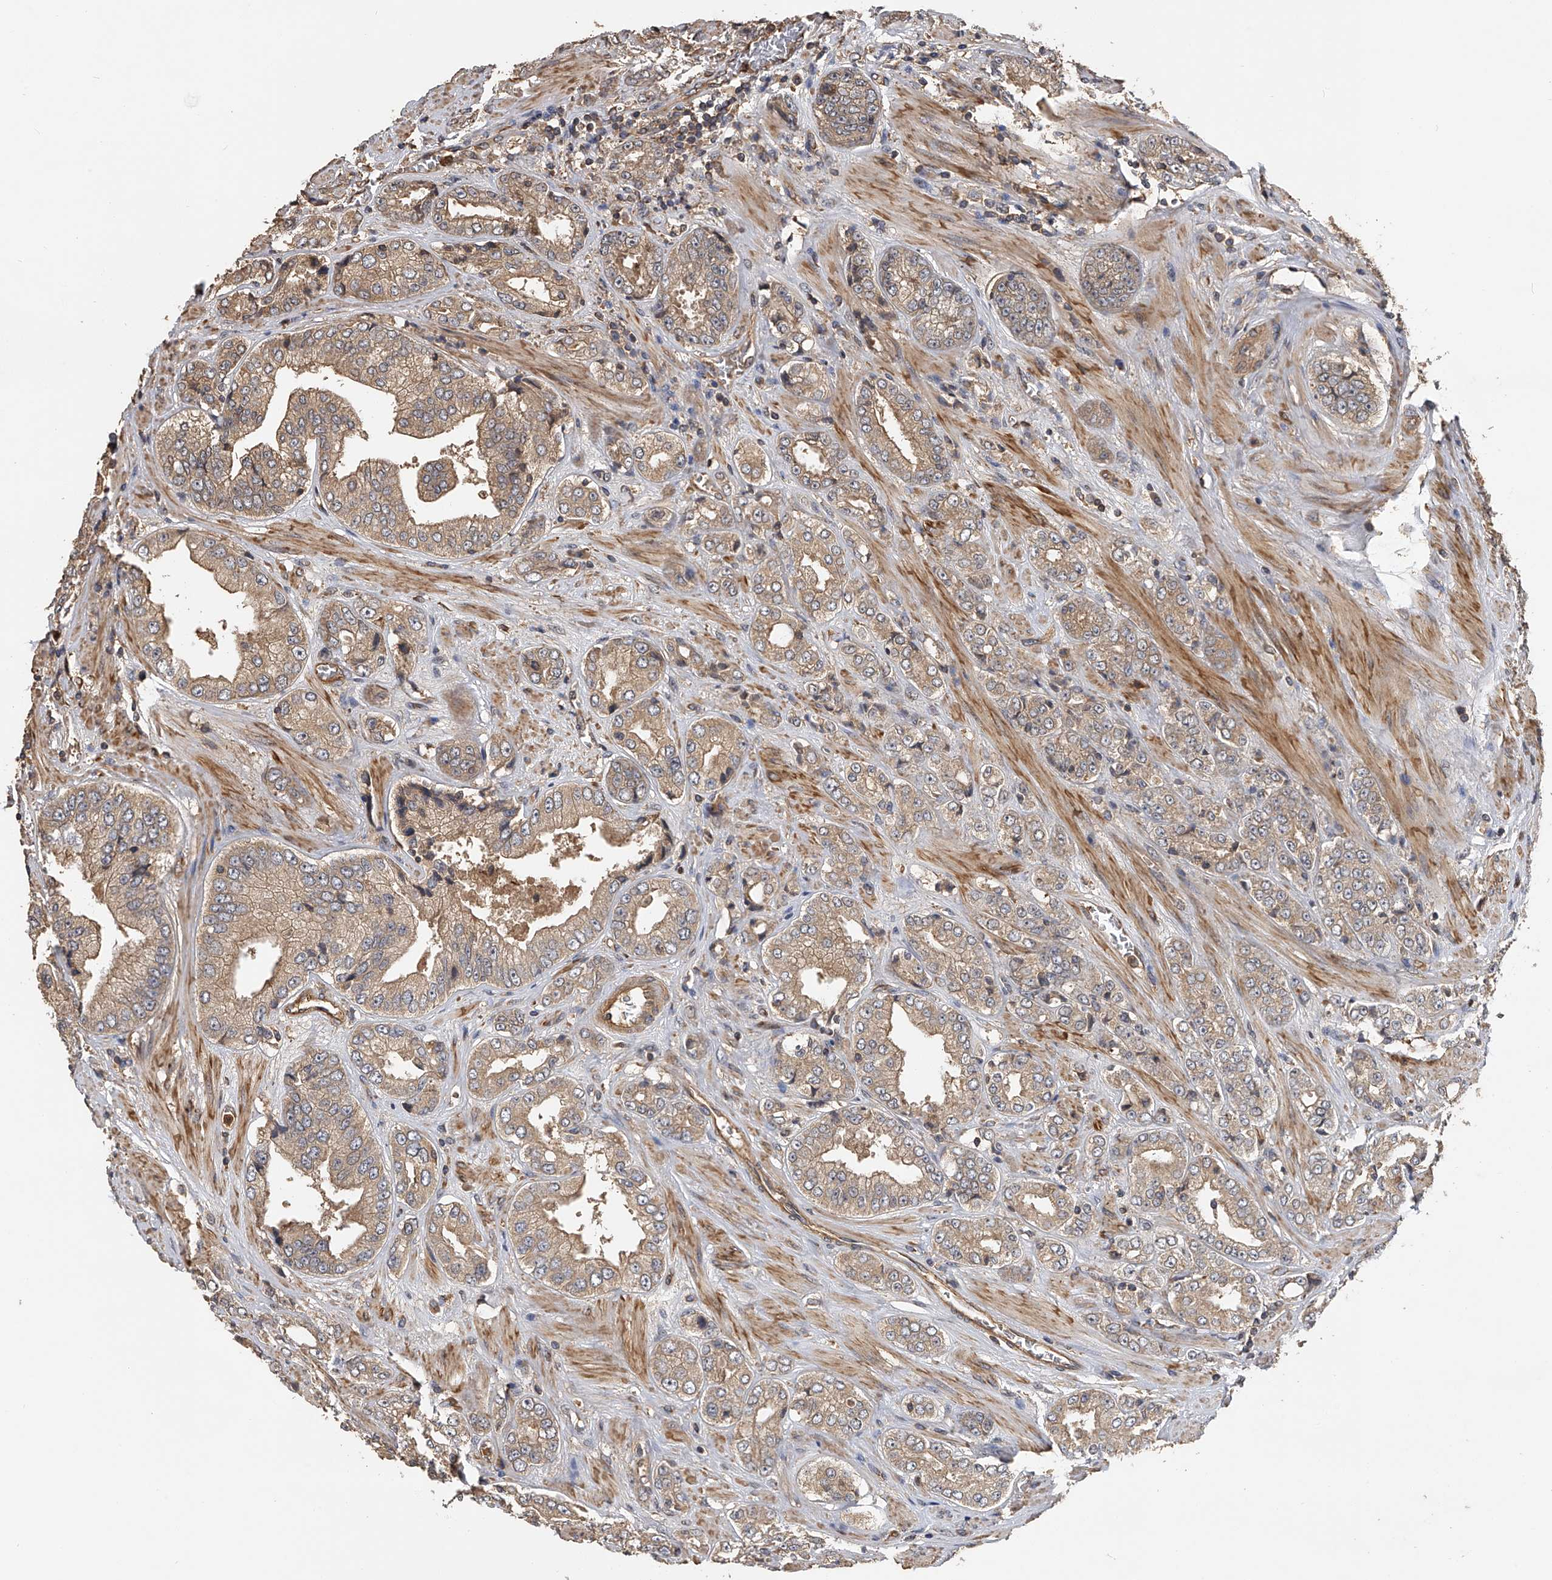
{"staining": {"intensity": "moderate", "quantity": ">75%", "location": "cytoplasmic/membranous"}, "tissue": "prostate cancer", "cell_type": "Tumor cells", "image_type": "cancer", "snomed": [{"axis": "morphology", "description": "Adenocarcinoma, High grade"}, {"axis": "topography", "description": "Prostate"}], "caption": "Prostate cancer (adenocarcinoma (high-grade)) stained for a protein displays moderate cytoplasmic/membranous positivity in tumor cells.", "gene": "PTPRA", "patient": {"sex": "male", "age": 61}}